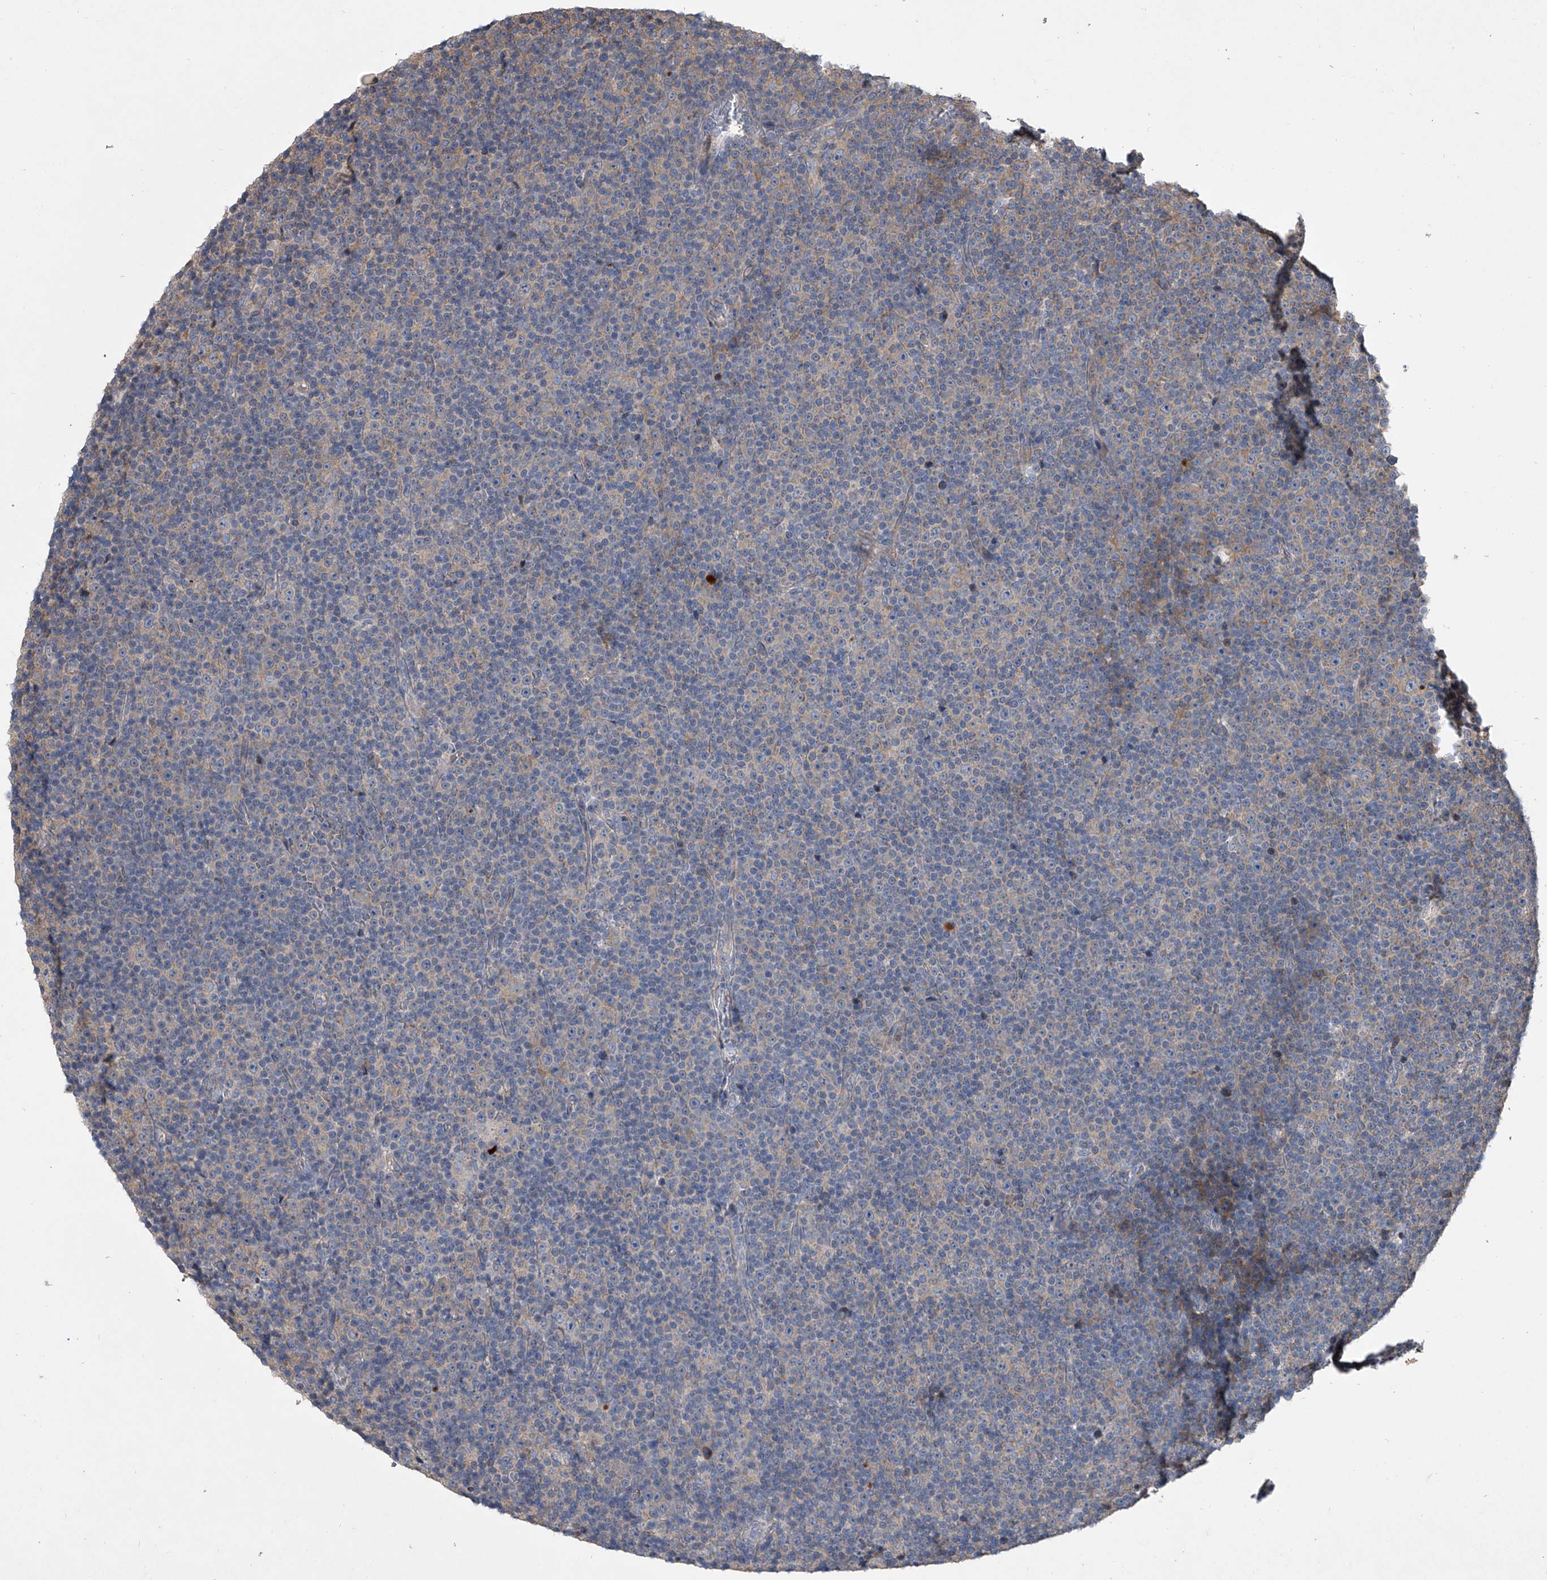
{"staining": {"intensity": "negative", "quantity": "none", "location": "none"}, "tissue": "lymphoma", "cell_type": "Tumor cells", "image_type": "cancer", "snomed": [{"axis": "morphology", "description": "Malignant lymphoma, non-Hodgkin's type, Low grade"}, {"axis": "topography", "description": "Lymph node"}], "caption": "The micrograph reveals no significant expression in tumor cells of lymphoma. (Brightfield microscopy of DAB (3,3'-diaminobenzidine) immunohistochemistry (IHC) at high magnification).", "gene": "DOCK9", "patient": {"sex": "female", "age": 67}}